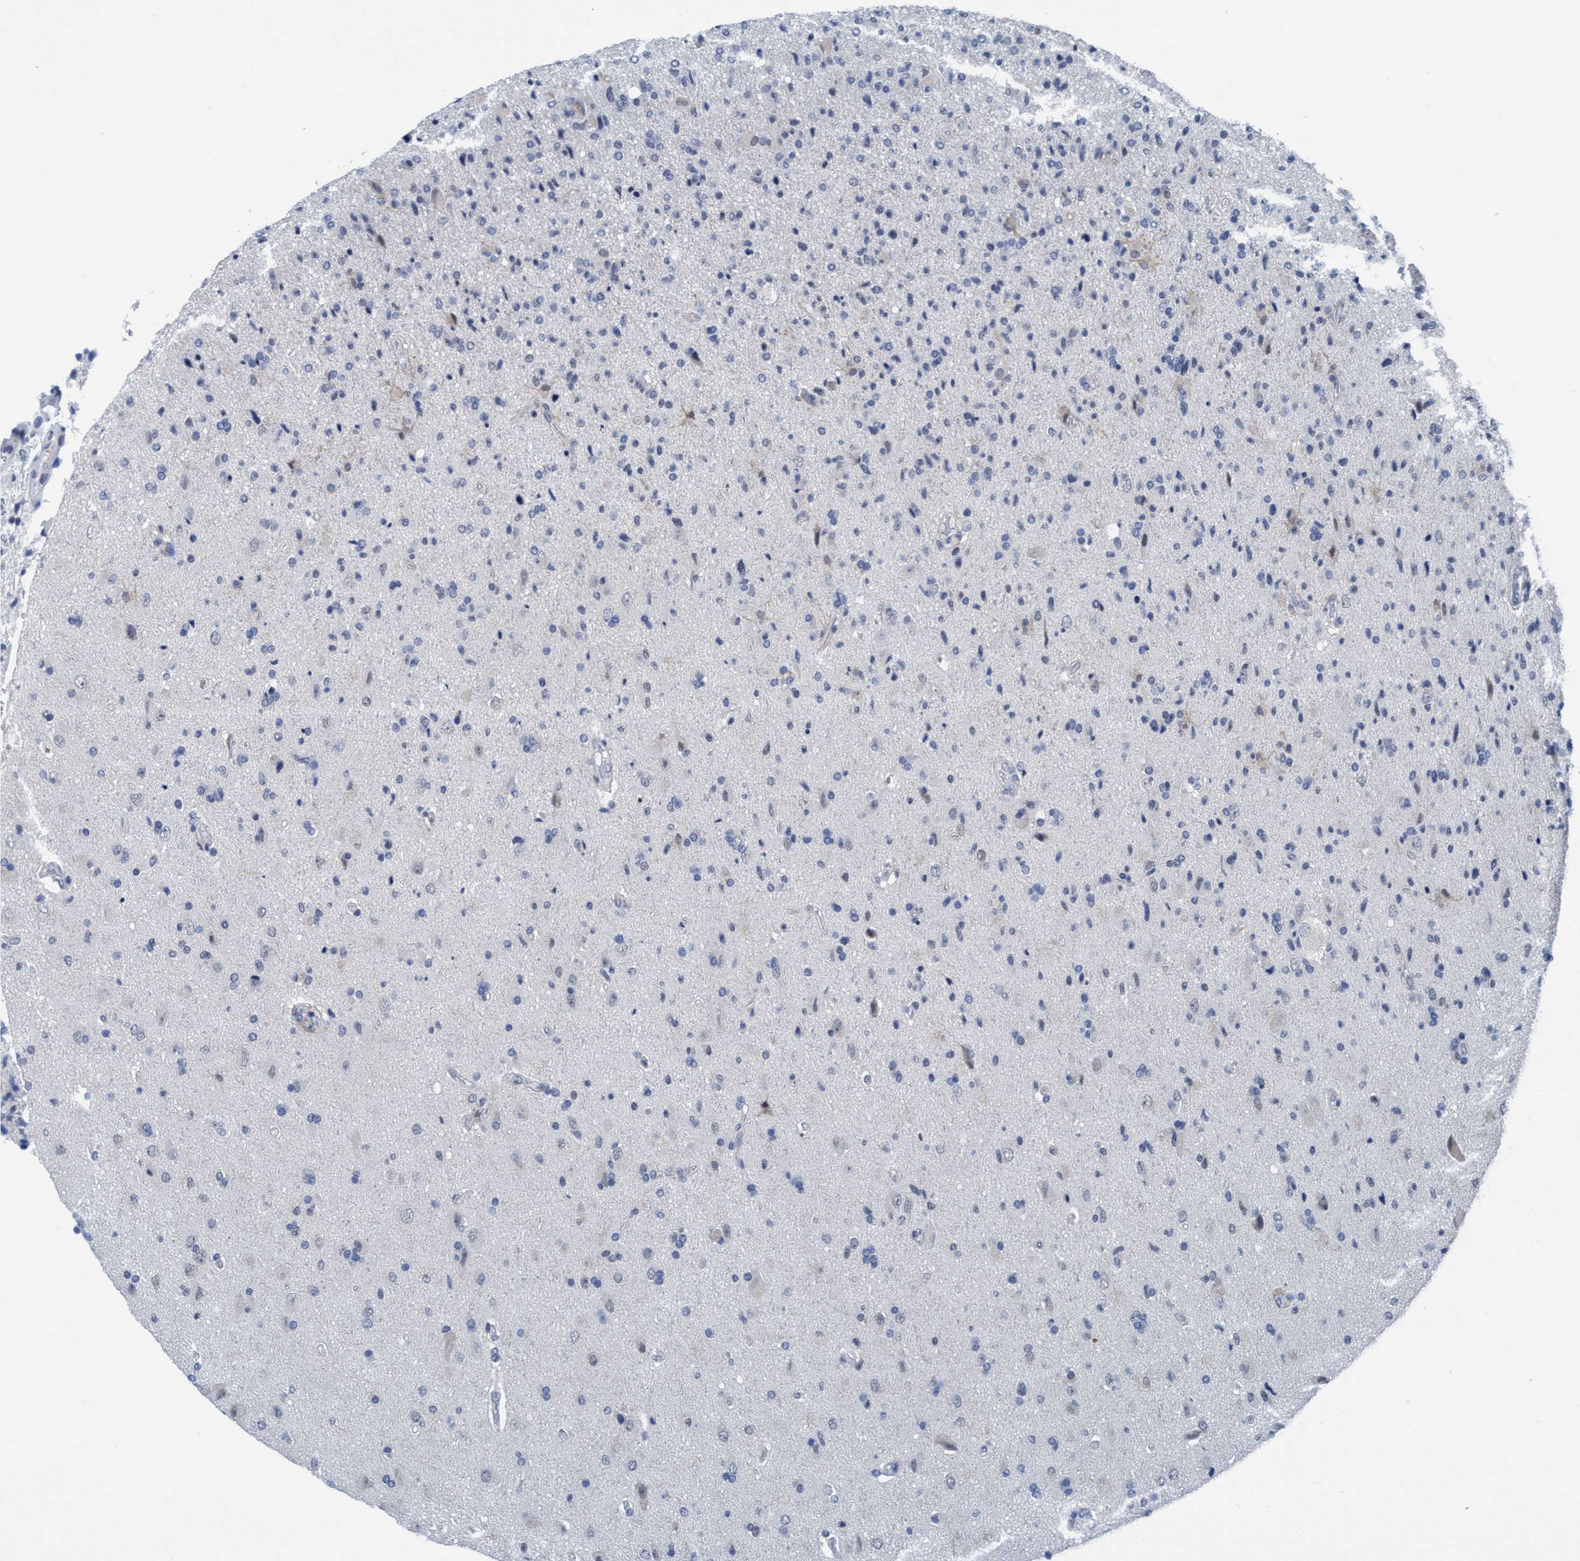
{"staining": {"intensity": "negative", "quantity": "none", "location": "none"}, "tissue": "glioma", "cell_type": "Tumor cells", "image_type": "cancer", "snomed": [{"axis": "morphology", "description": "Glioma, malignant, High grade"}, {"axis": "topography", "description": "Brain"}], "caption": "The micrograph exhibits no staining of tumor cells in high-grade glioma (malignant).", "gene": "DNAI1", "patient": {"sex": "male", "age": 72}}